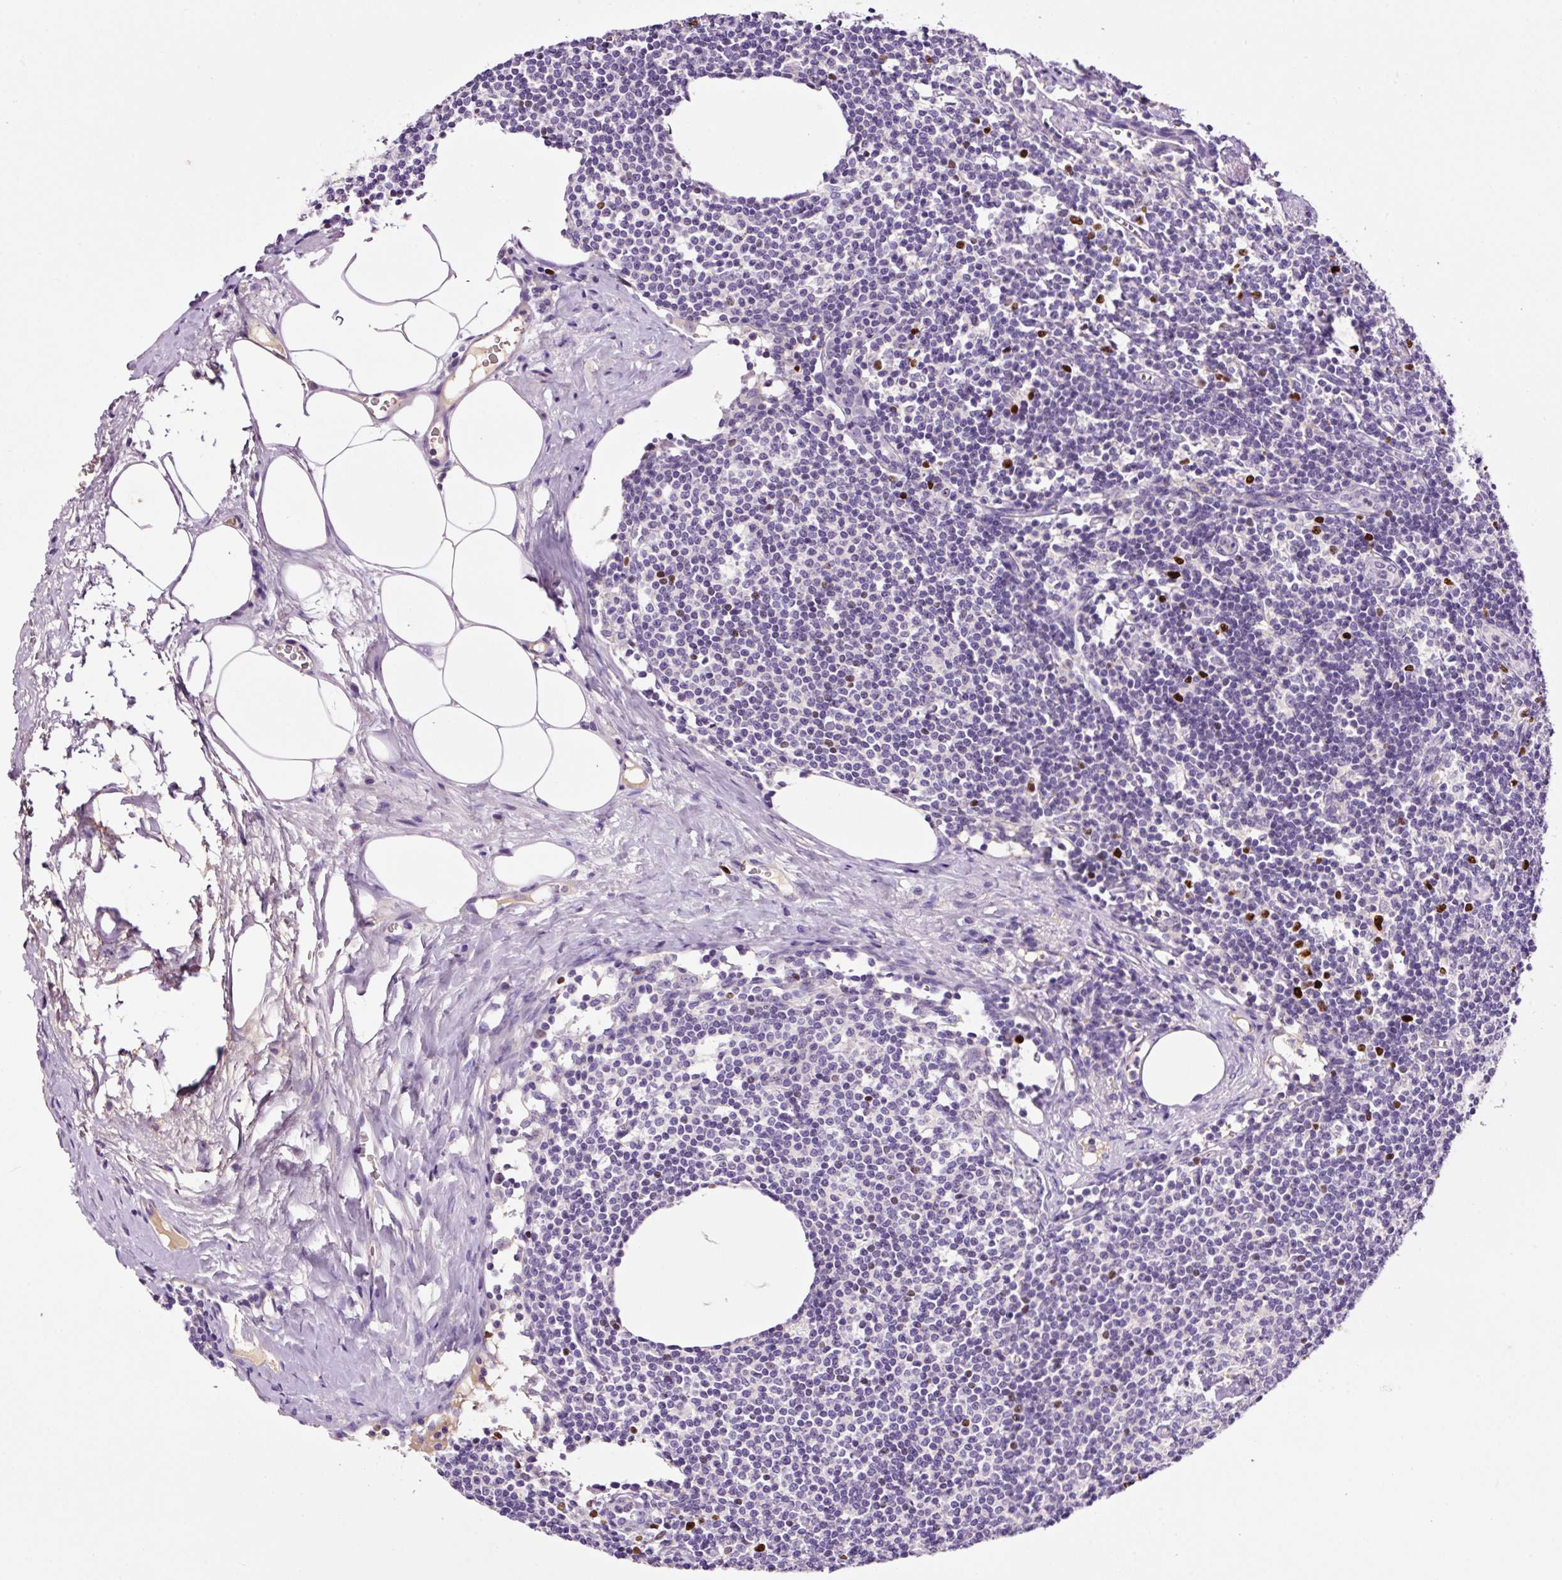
{"staining": {"intensity": "weak", "quantity": "<25%", "location": "nuclear"}, "tissue": "lymph node", "cell_type": "Germinal center cells", "image_type": "normal", "snomed": [{"axis": "morphology", "description": "Normal tissue, NOS"}, {"axis": "topography", "description": "Lymph node"}], "caption": "DAB immunohistochemical staining of unremarkable human lymph node displays no significant positivity in germinal center cells. (Brightfield microscopy of DAB (3,3'-diaminobenzidine) immunohistochemistry at high magnification).", "gene": "DPPA4", "patient": {"sex": "female", "age": 59}}